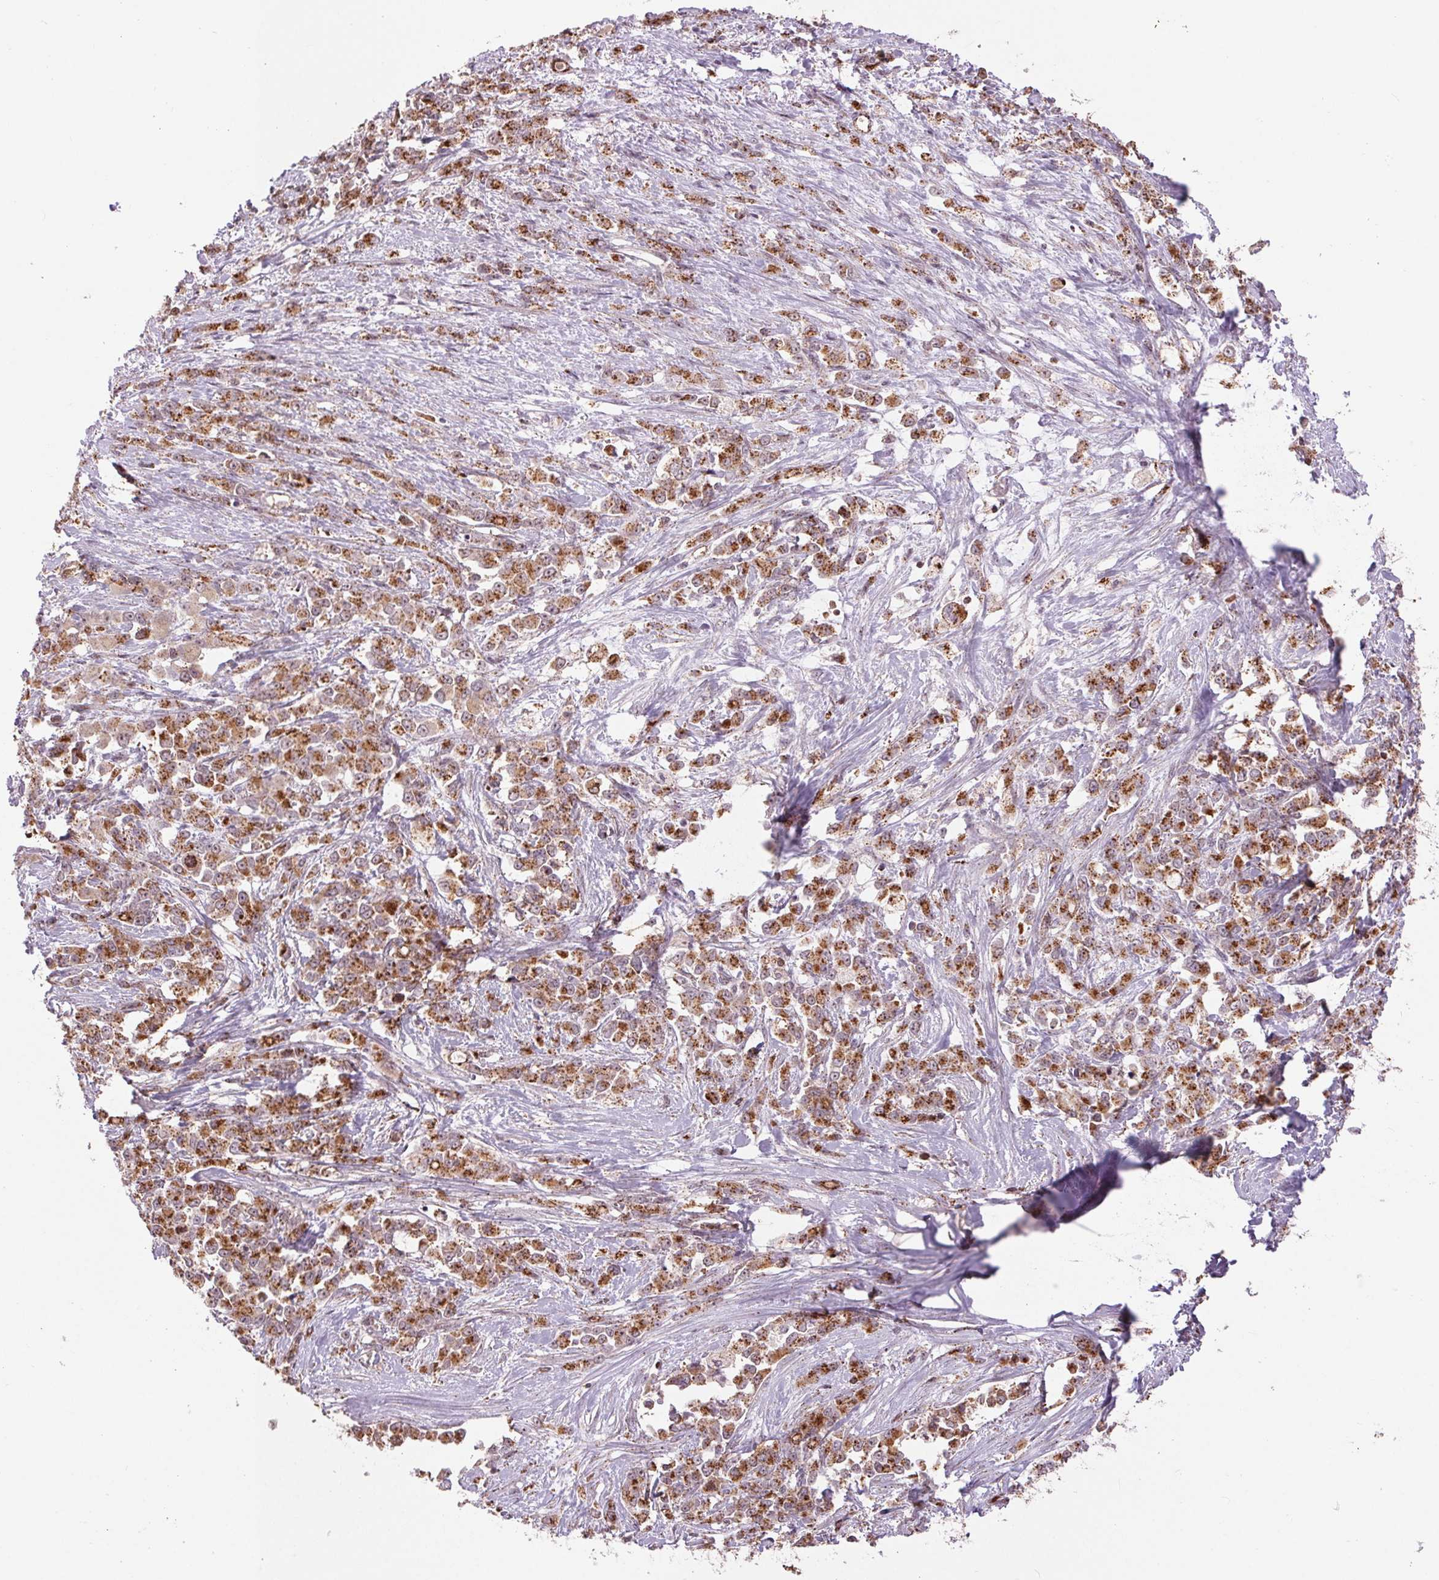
{"staining": {"intensity": "strong", "quantity": ">75%", "location": "cytoplasmic/membranous"}, "tissue": "stomach cancer", "cell_type": "Tumor cells", "image_type": "cancer", "snomed": [{"axis": "morphology", "description": "Adenocarcinoma, NOS"}, {"axis": "topography", "description": "Stomach"}], "caption": "About >75% of tumor cells in stomach adenocarcinoma demonstrate strong cytoplasmic/membranous protein positivity as visualized by brown immunohistochemical staining.", "gene": "CHMP4B", "patient": {"sex": "female", "age": 76}}